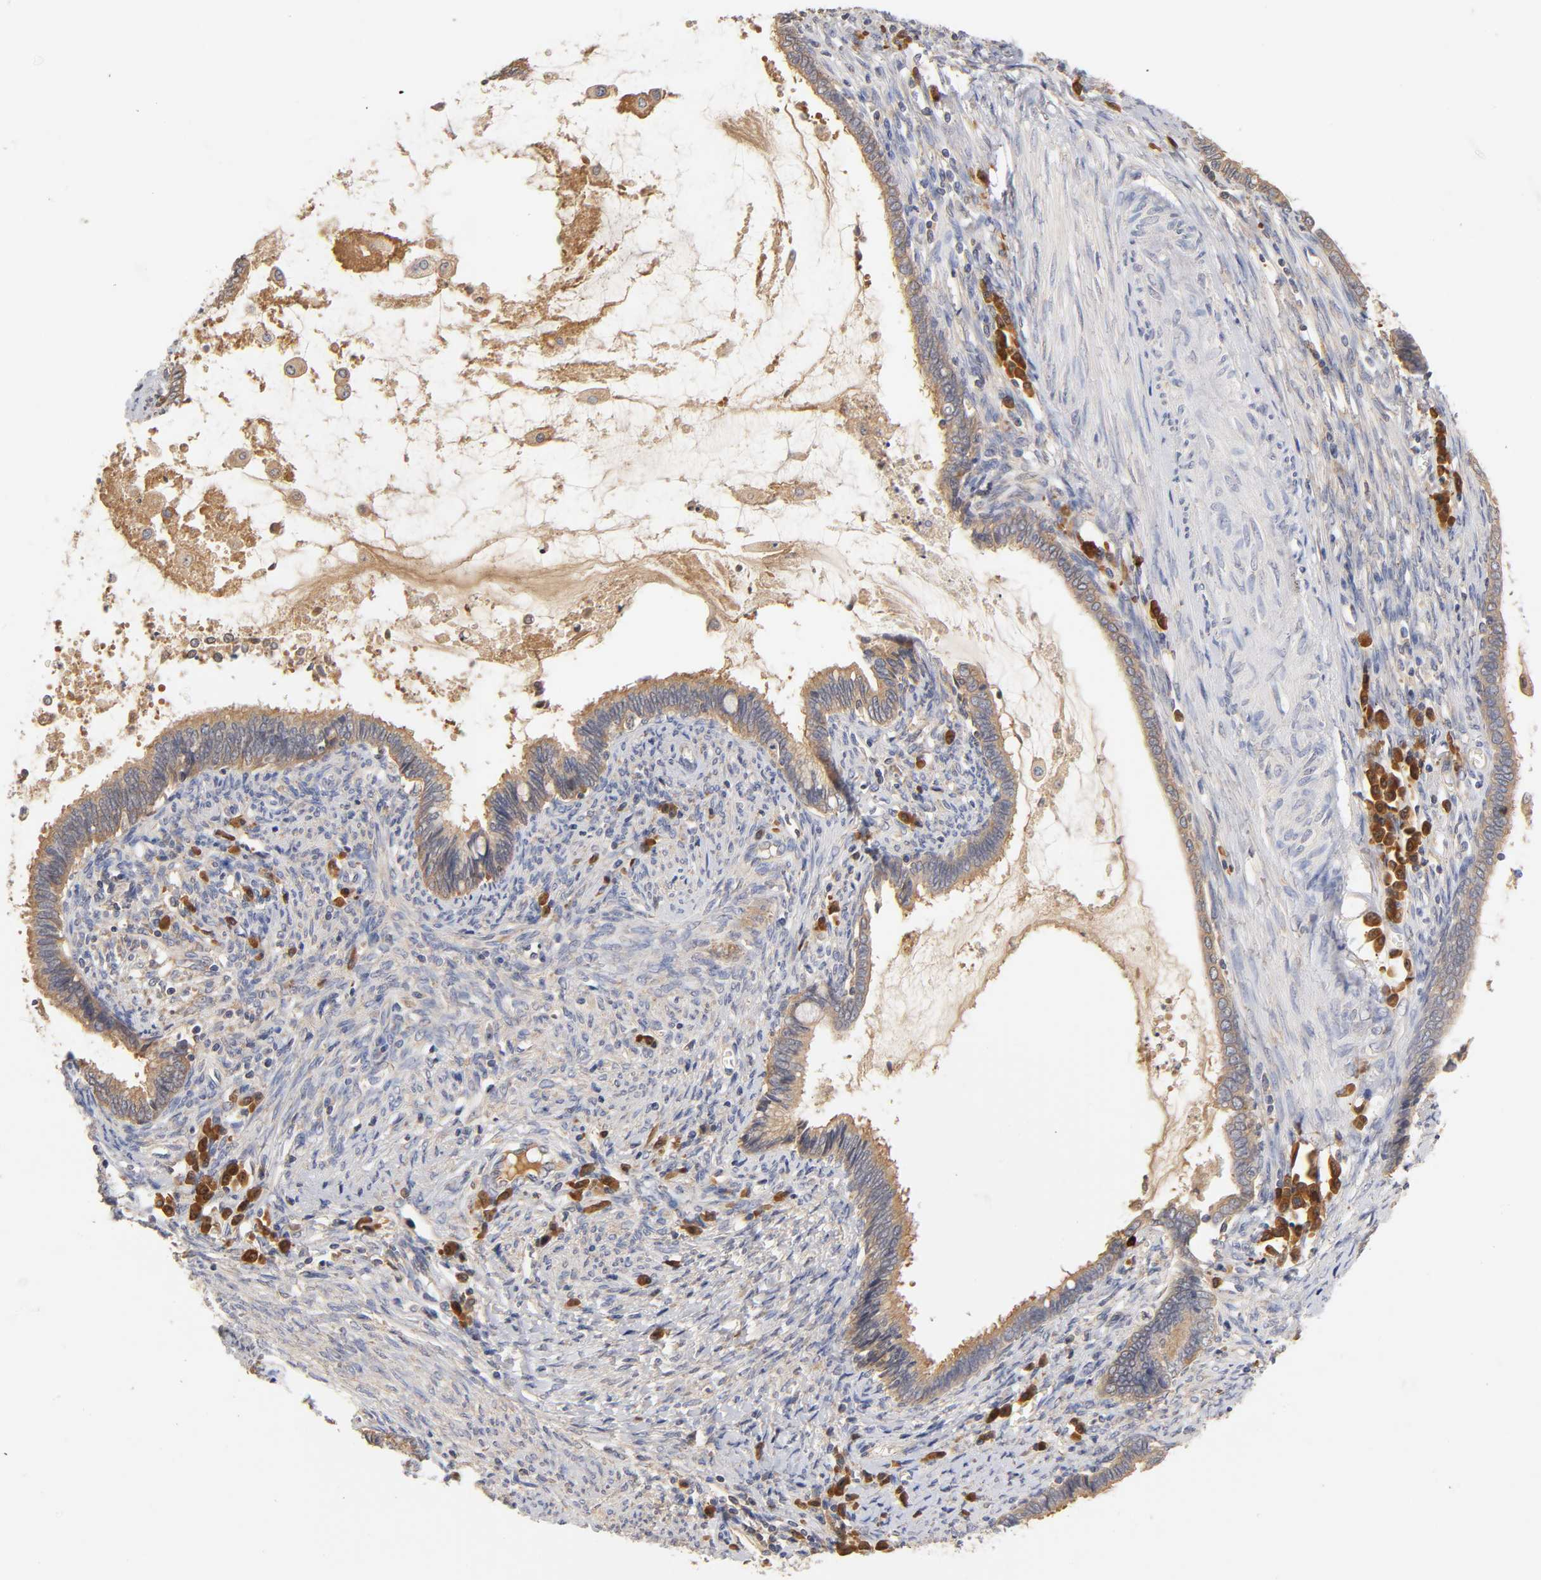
{"staining": {"intensity": "moderate", "quantity": ">75%", "location": "cytoplasmic/membranous"}, "tissue": "cervical cancer", "cell_type": "Tumor cells", "image_type": "cancer", "snomed": [{"axis": "morphology", "description": "Adenocarcinoma, NOS"}, {"axis": "topography", "description": "Cervix"}], "caption": "Protein expression analysis of adenocarcinoma (cervical) shows moderate cytoplasmic/membranous positivity in approximately >75% of tumor cells.", "gene": "RPS29", "patient": {"sex": "female", "age": 44}}